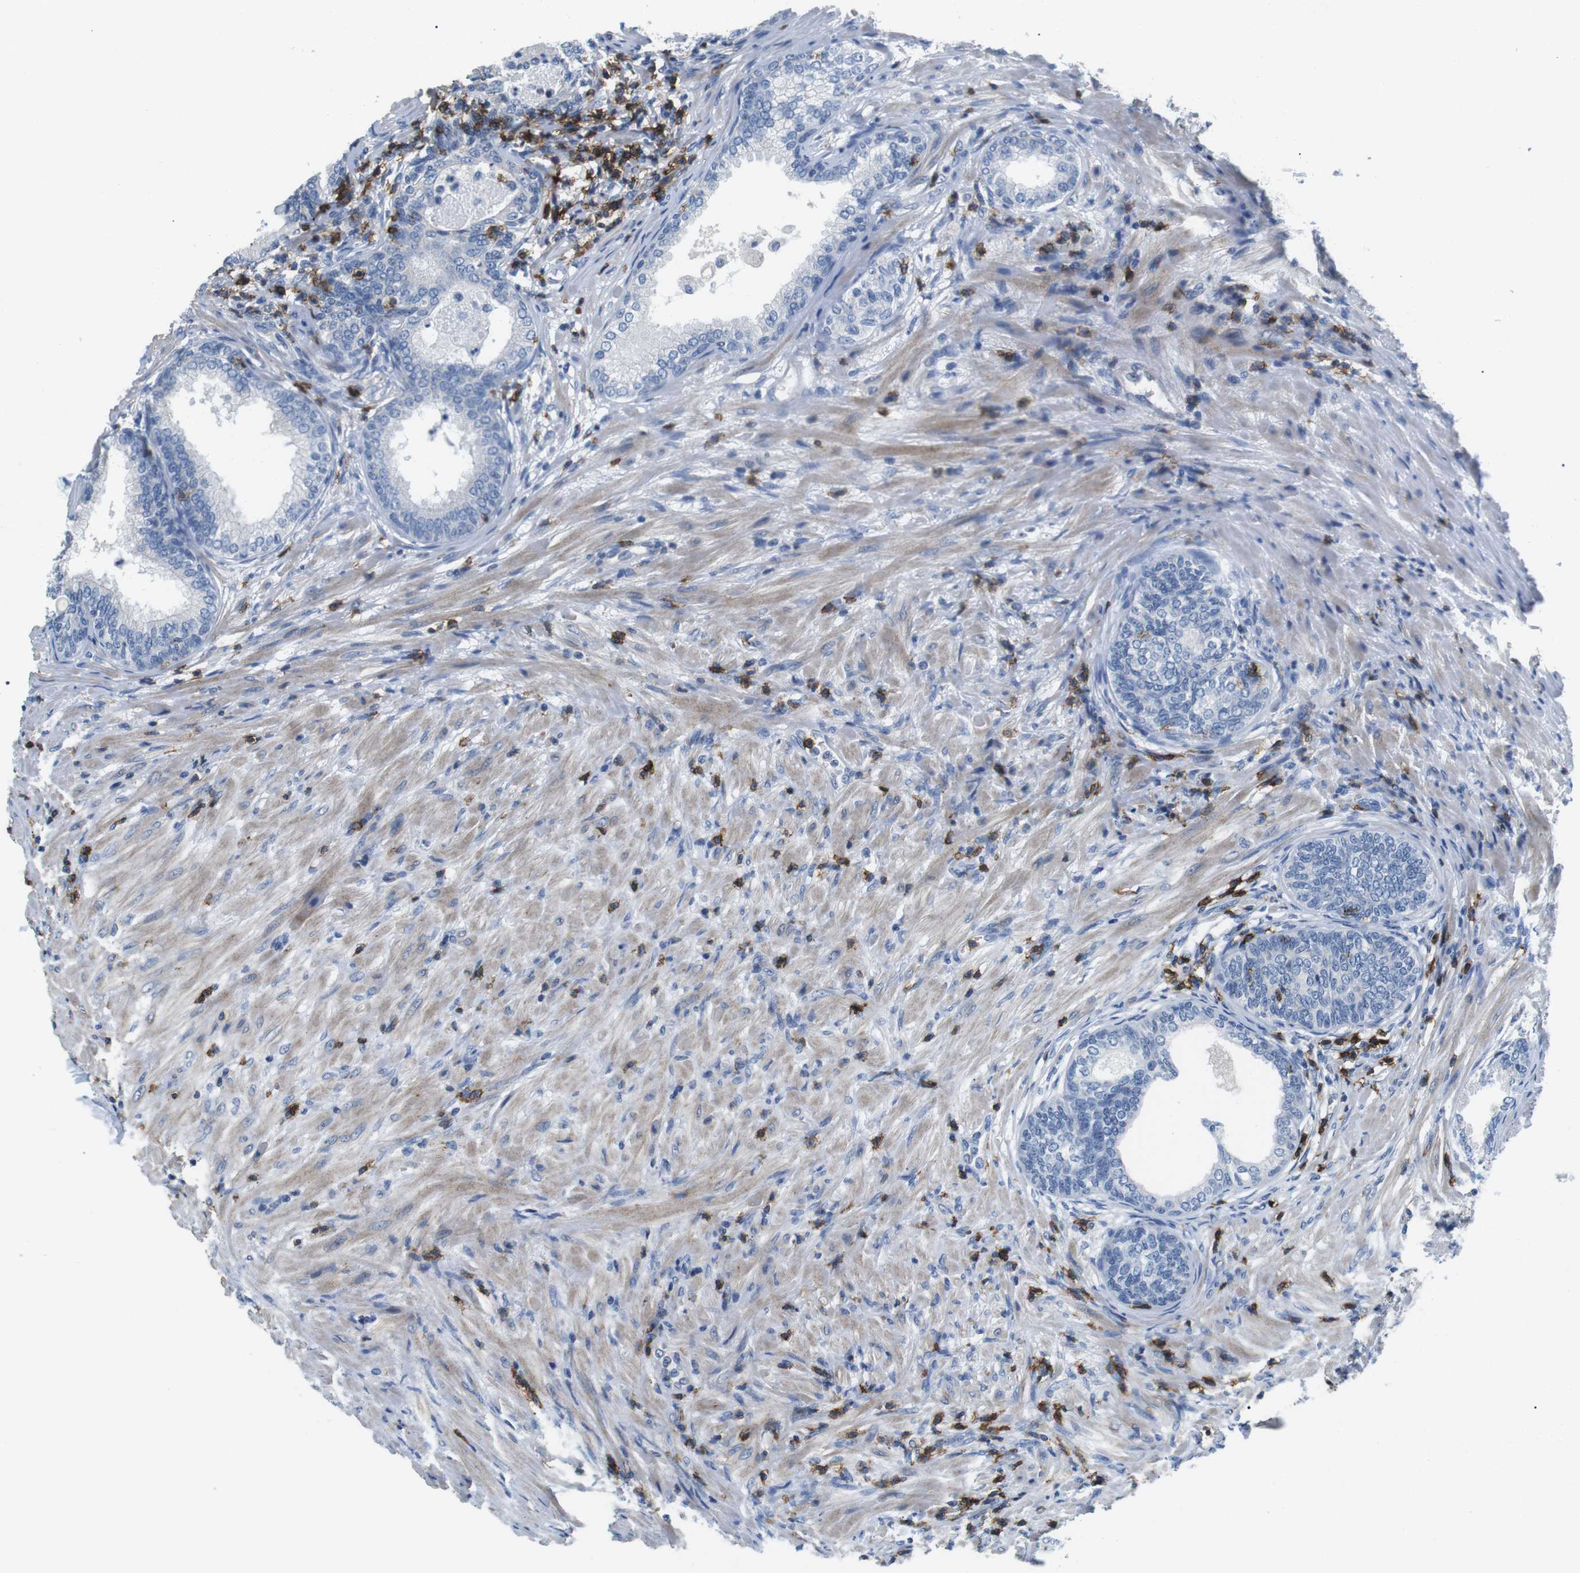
{"staining": {"intensity": "negative", "quantity": "none", "location": "none"}, "tissue": "prostate", "cell_type": "Glandular cells", "image_type": "normal", "snomed": [{"axis": "morphology", "description": "Normal tissue, NOS"}, {"axis": "topography", "description": "Prostate"}], "caption": "Immunohistochemistry (IHC) of unremarkable prostate exhibits no staining in glandular cells.", "gene": "CD6", "patient": {"sex": "male", "age": 76}}